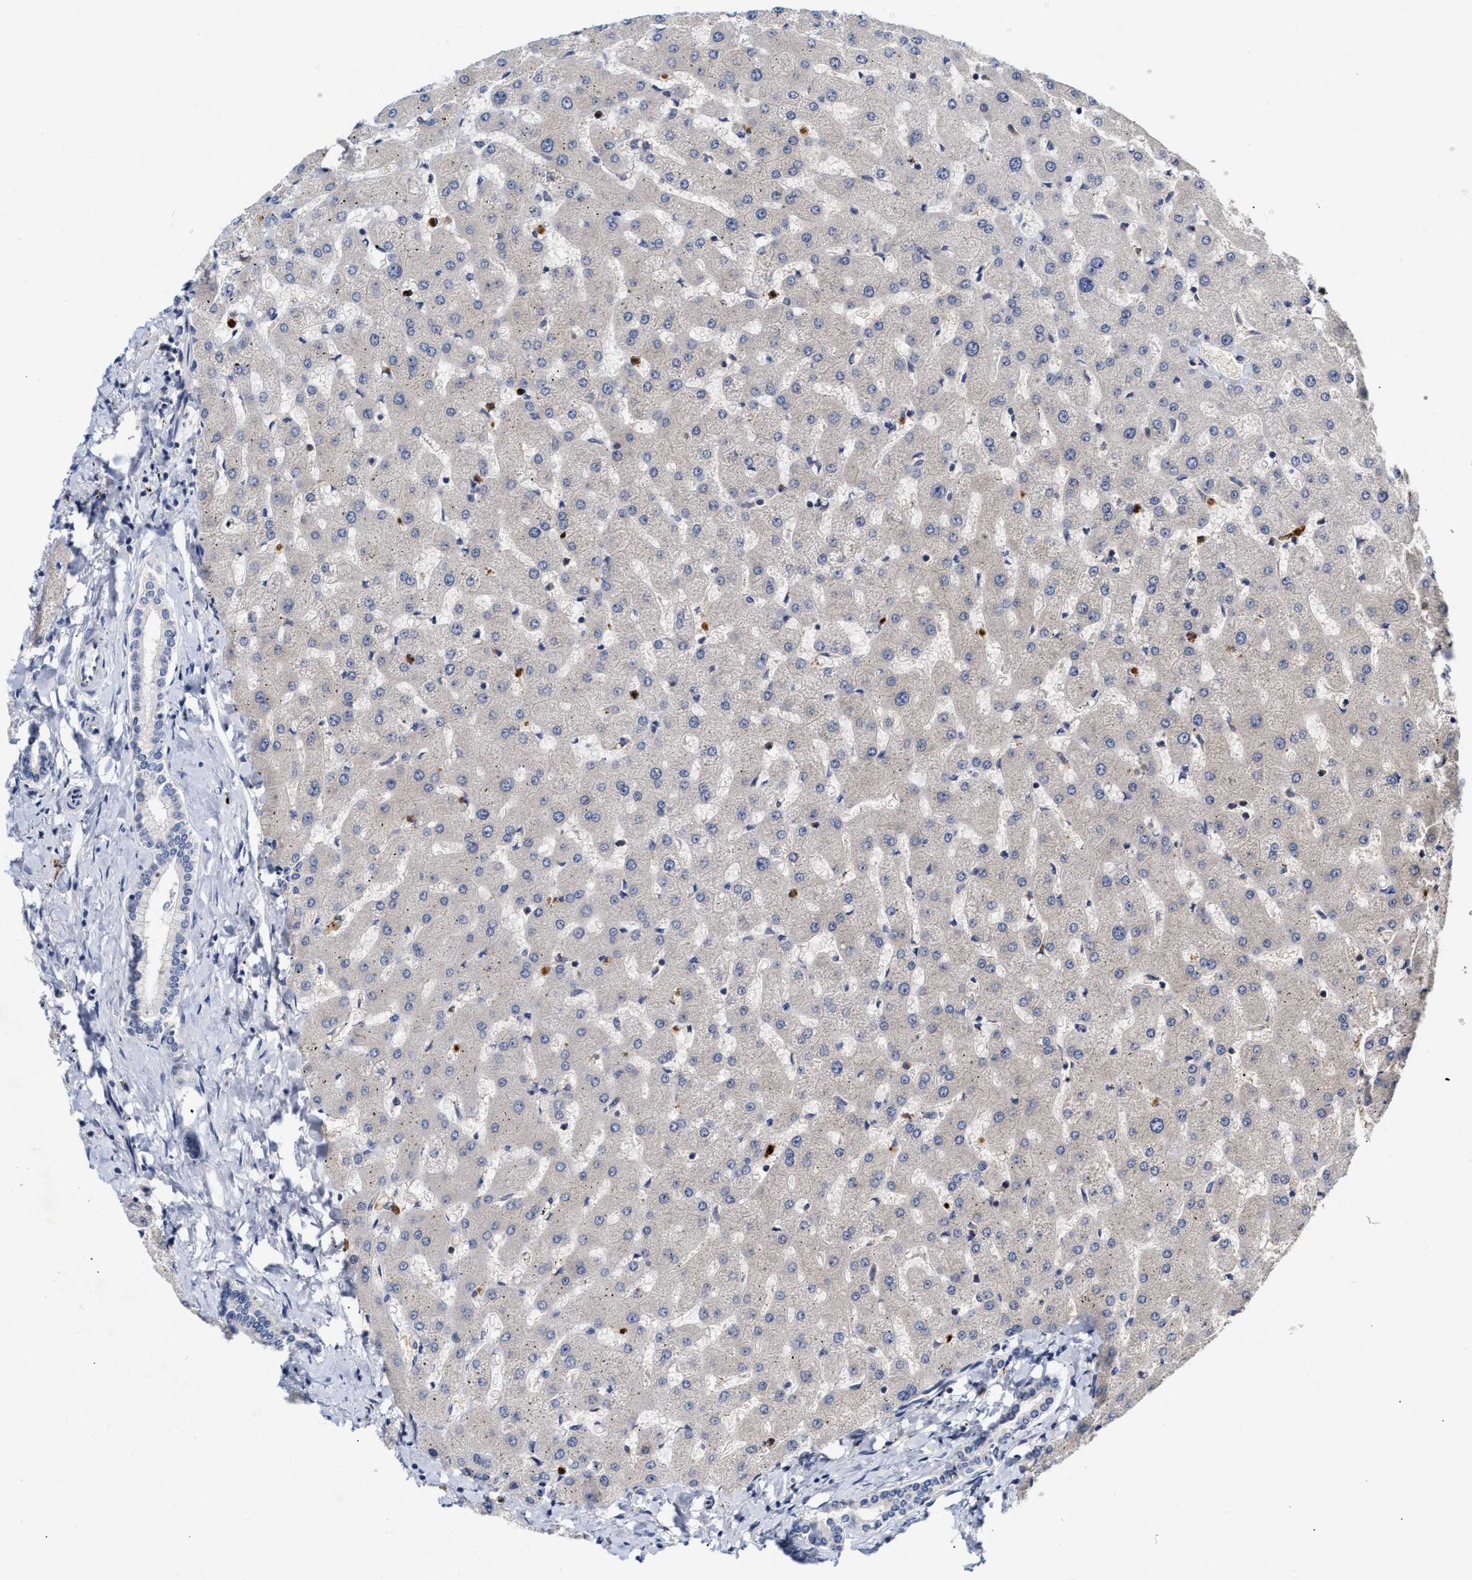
{"staining": {"intensity": "negative", "quantity": "none", "location": "none"}, "tissue": "liver", "cell_type": "Cholangiocytes", "image_type": "normal", "snomed": [{"axis": "morphology", "description": "Normal tissue, NOS"}, {"axis": "topography", "description": "Liver"}], "caption": "Micrograph shows no protein expression in cholangiocytes of normal liver. (Brightfield microscopy of DAB (3,3'-diaminobenzidine) IHC at high magnification).", "gene": "TRIM50", "patient": {"sex": "female", "age": 63}}